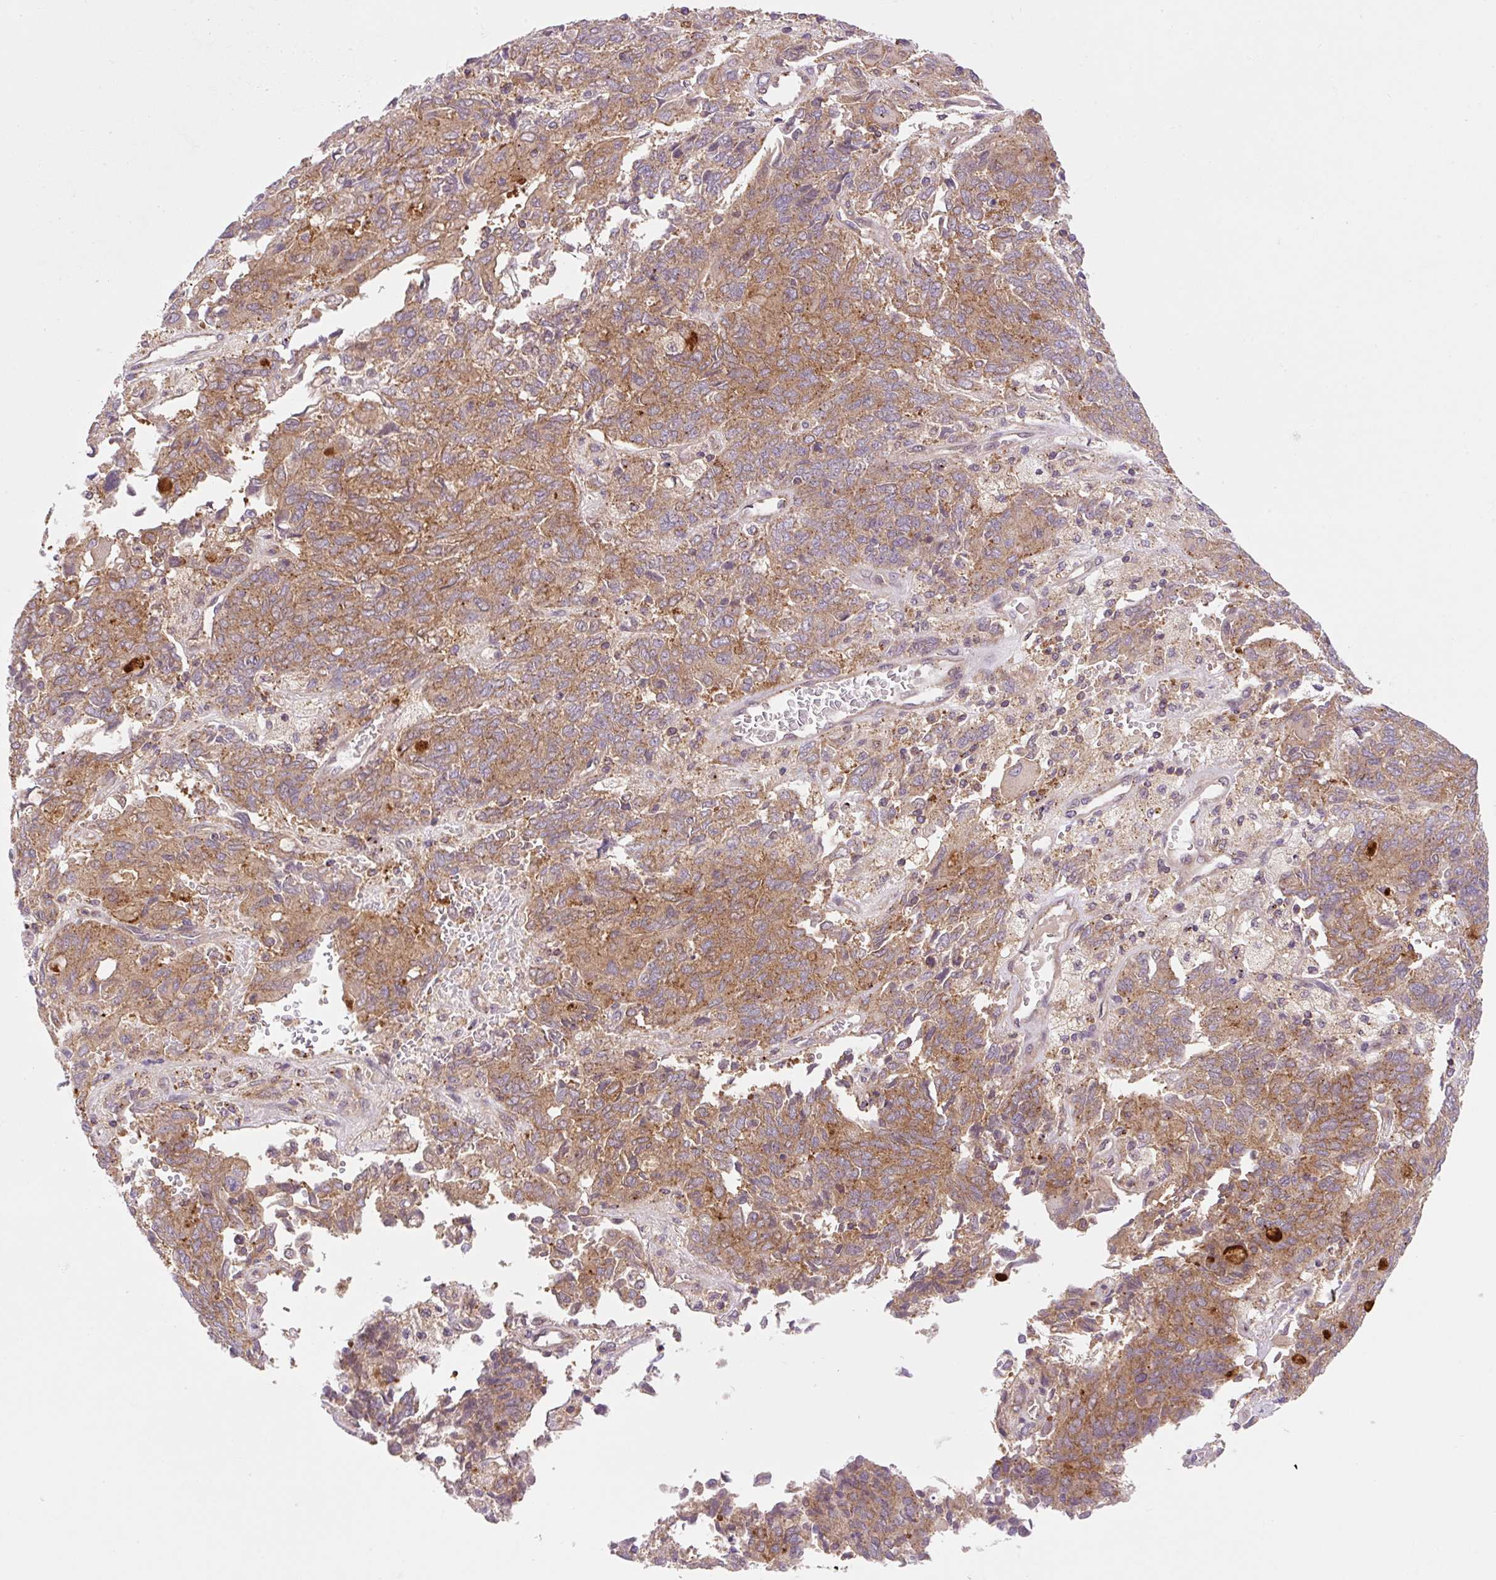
{"staining": {"intensity": "moderate", "quantity": ">75%", "location": "cytoplasmic/membranous"}, "tissue": "endometrial cancer", "cell_type": "Tumor cells", "image_type": "cancer", "snomed": [{"axis": "morphology", "description": "Adenocarcinoma, NOS"}, {"axis": "topography", "description": "Endometrium"}], "caption": "An immunohistochemistry (IHC) image of neoplastic tissue is shown. Protein staining in brown shows moderate cytoplasmic/membranous positivity in endometrial adenocarcinoma within tumor cells.", "gene": "VPS4A", "patient": {"sex": "female", "age": 80}}